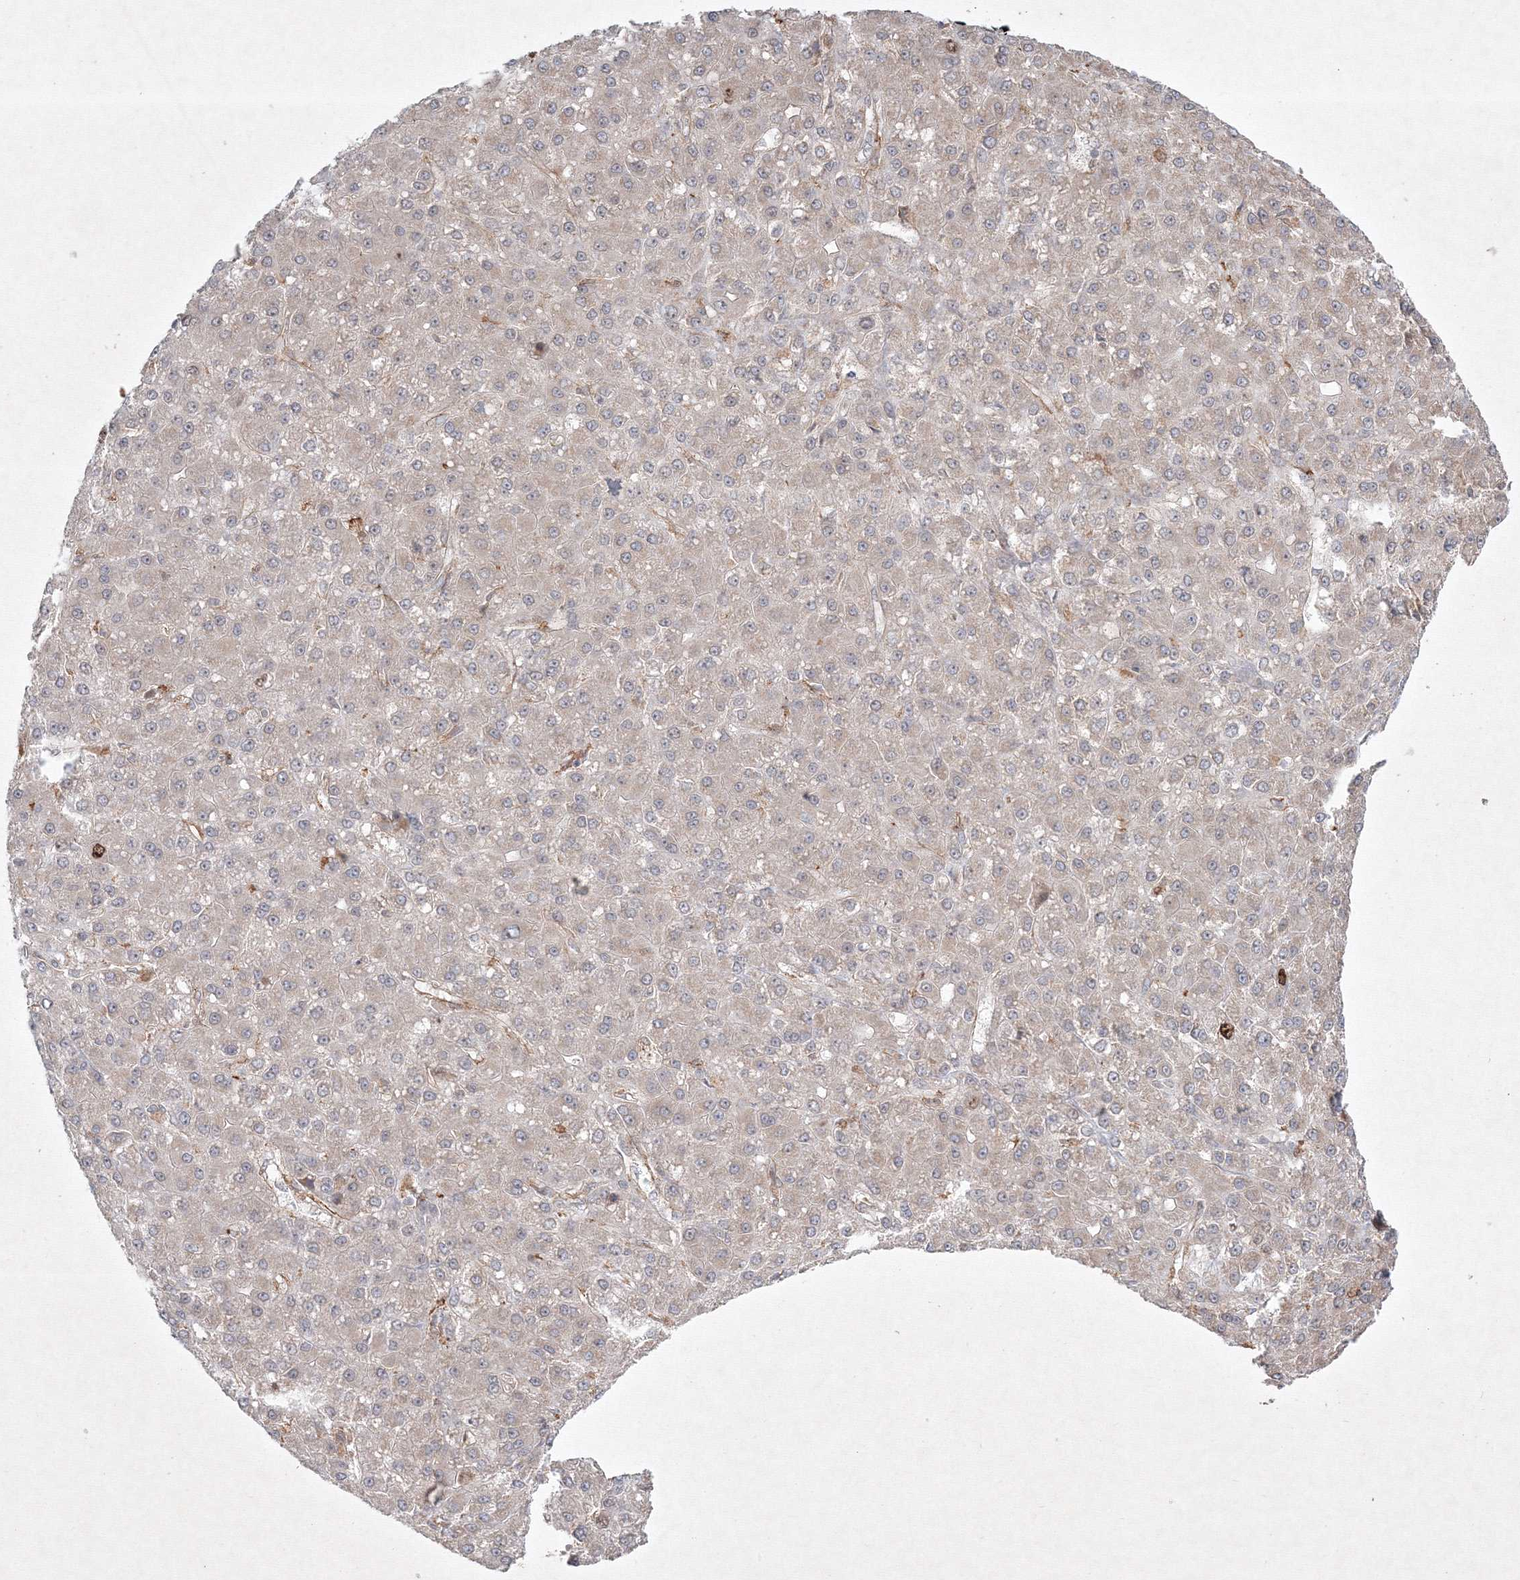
{"staining": {"intensity": "weak", "quantity": "25%-75%", "location": "cytoplasmic/membranous"}, "tissue": "liver cancer", "cell_type": "Tumor cells", "image_type": "cancer", "snomed": [{"axis": "morphology", "description": "Carcinoma, Hepatocellular, NOS"}, {"axis": "topography", "description": "Liver"}], "caption": "There is low levels of weak cytoplasmic/membranous expression in tumor cells of liver cancer (hepatocellular carcinoma), as demonstrated by immunohistochemical staining (brown color).", "gene": "KIF20A", "patient": {"sex": "male", "age": 67}}